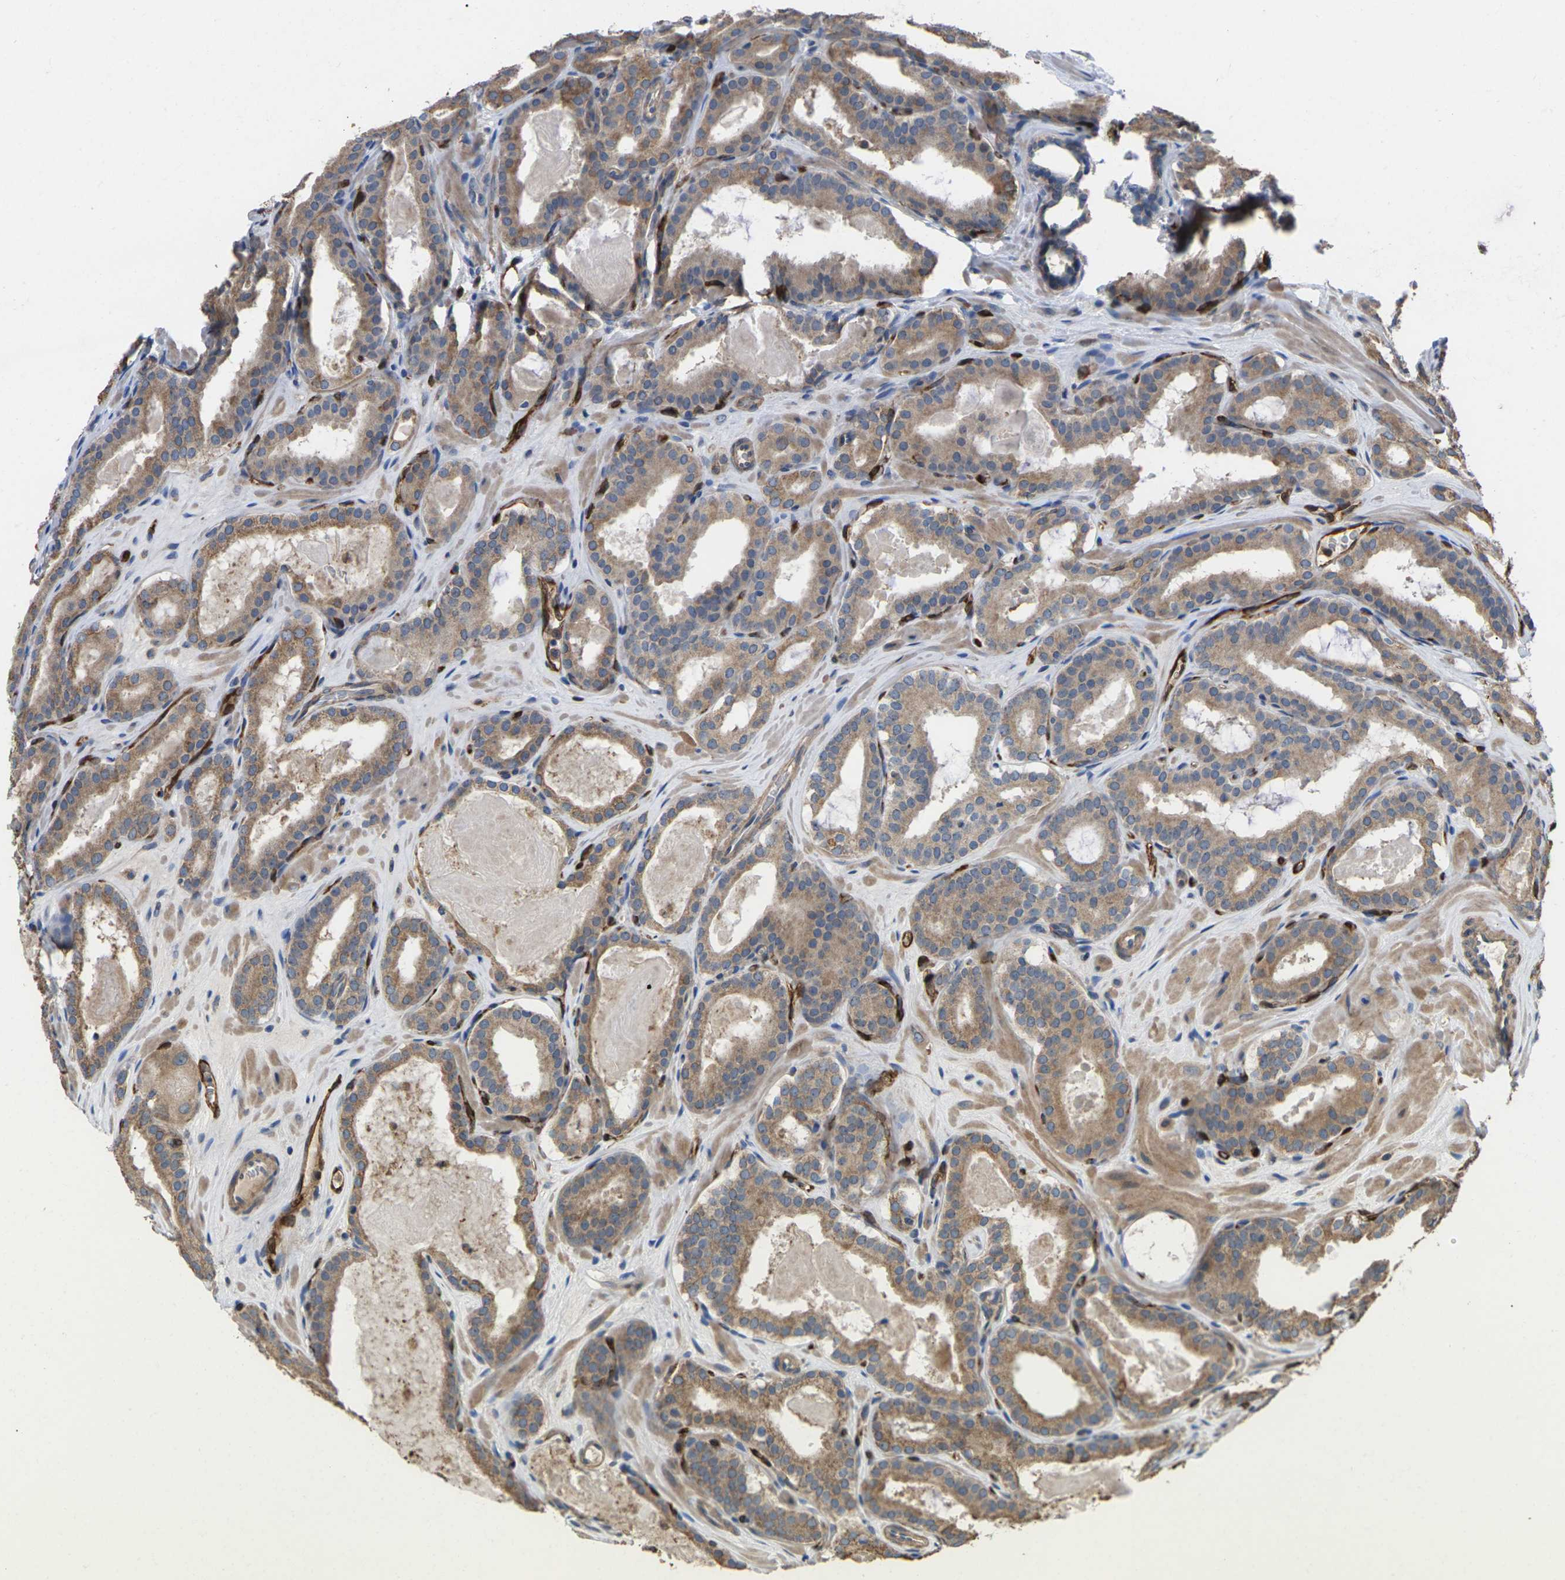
{"staining": {"intensity": "moderate", "quantity": ">75%", "location": "cytoplasmic/membranous"}, "tissue": "prostate cancer", "cell_type": "Tumor cells", "image_type": "cancer", "snomed": [{"axis": "morphology", "description": "Adenocarcinoma, High grade"}, {"axis": "topography", "description": "Prostate"}], "caption": "Prostate cancer stained for a protein reveals moderate cytoplasmic/membranous positivity in tumor cells. Nuclei are stained in blue.", "gene": "TIAM1", "patient": {"sex": "male", "age": 60}}